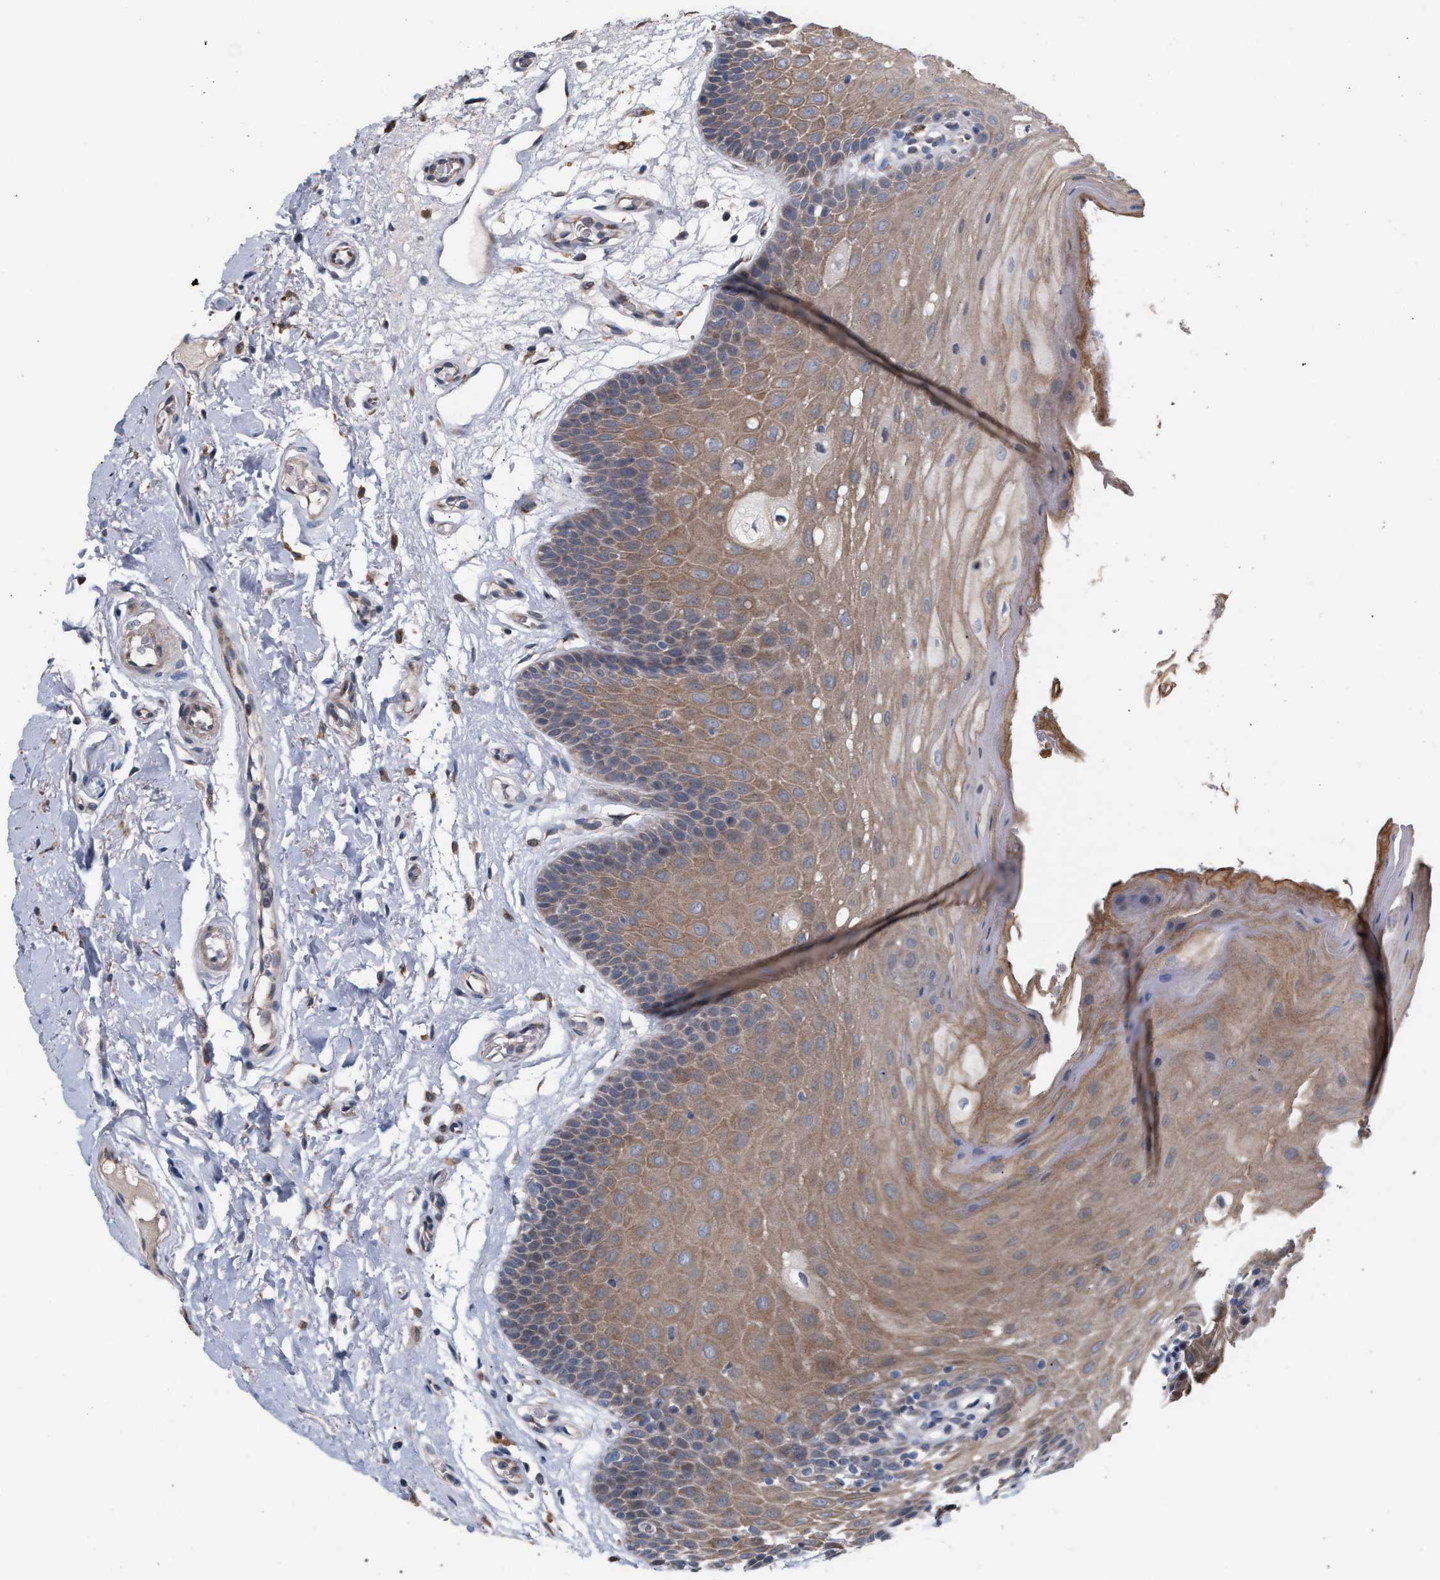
{"staining": {"intensity": "moderate", "quantity": ">75%", "location": "cytoplasmic/membranous"}, "tissue": "oral mucosa", "cell_type": "Squamous epithelial cells", "image_type": "normal", "snomed": [{"axis": "morphology", "description": "Normal tissue, NOS"}, {"axis": "morphology", "description": "Squamous cell carcinoma, NOS"}, {"axis": "topography", "description": "Oral tissue"}, {"axis": "topography", "description": "Head-Neck"}], "caption": "Protein staining exhibits moderate cytoplasmic/membranous expression in about >75% of squamous epithelial cells in benign oral mucosa. (DAB = brown stain, brightfield microscopy at high magnification).", "gene": "RNF135", "patient": {"sex": "male", "age": 71}}